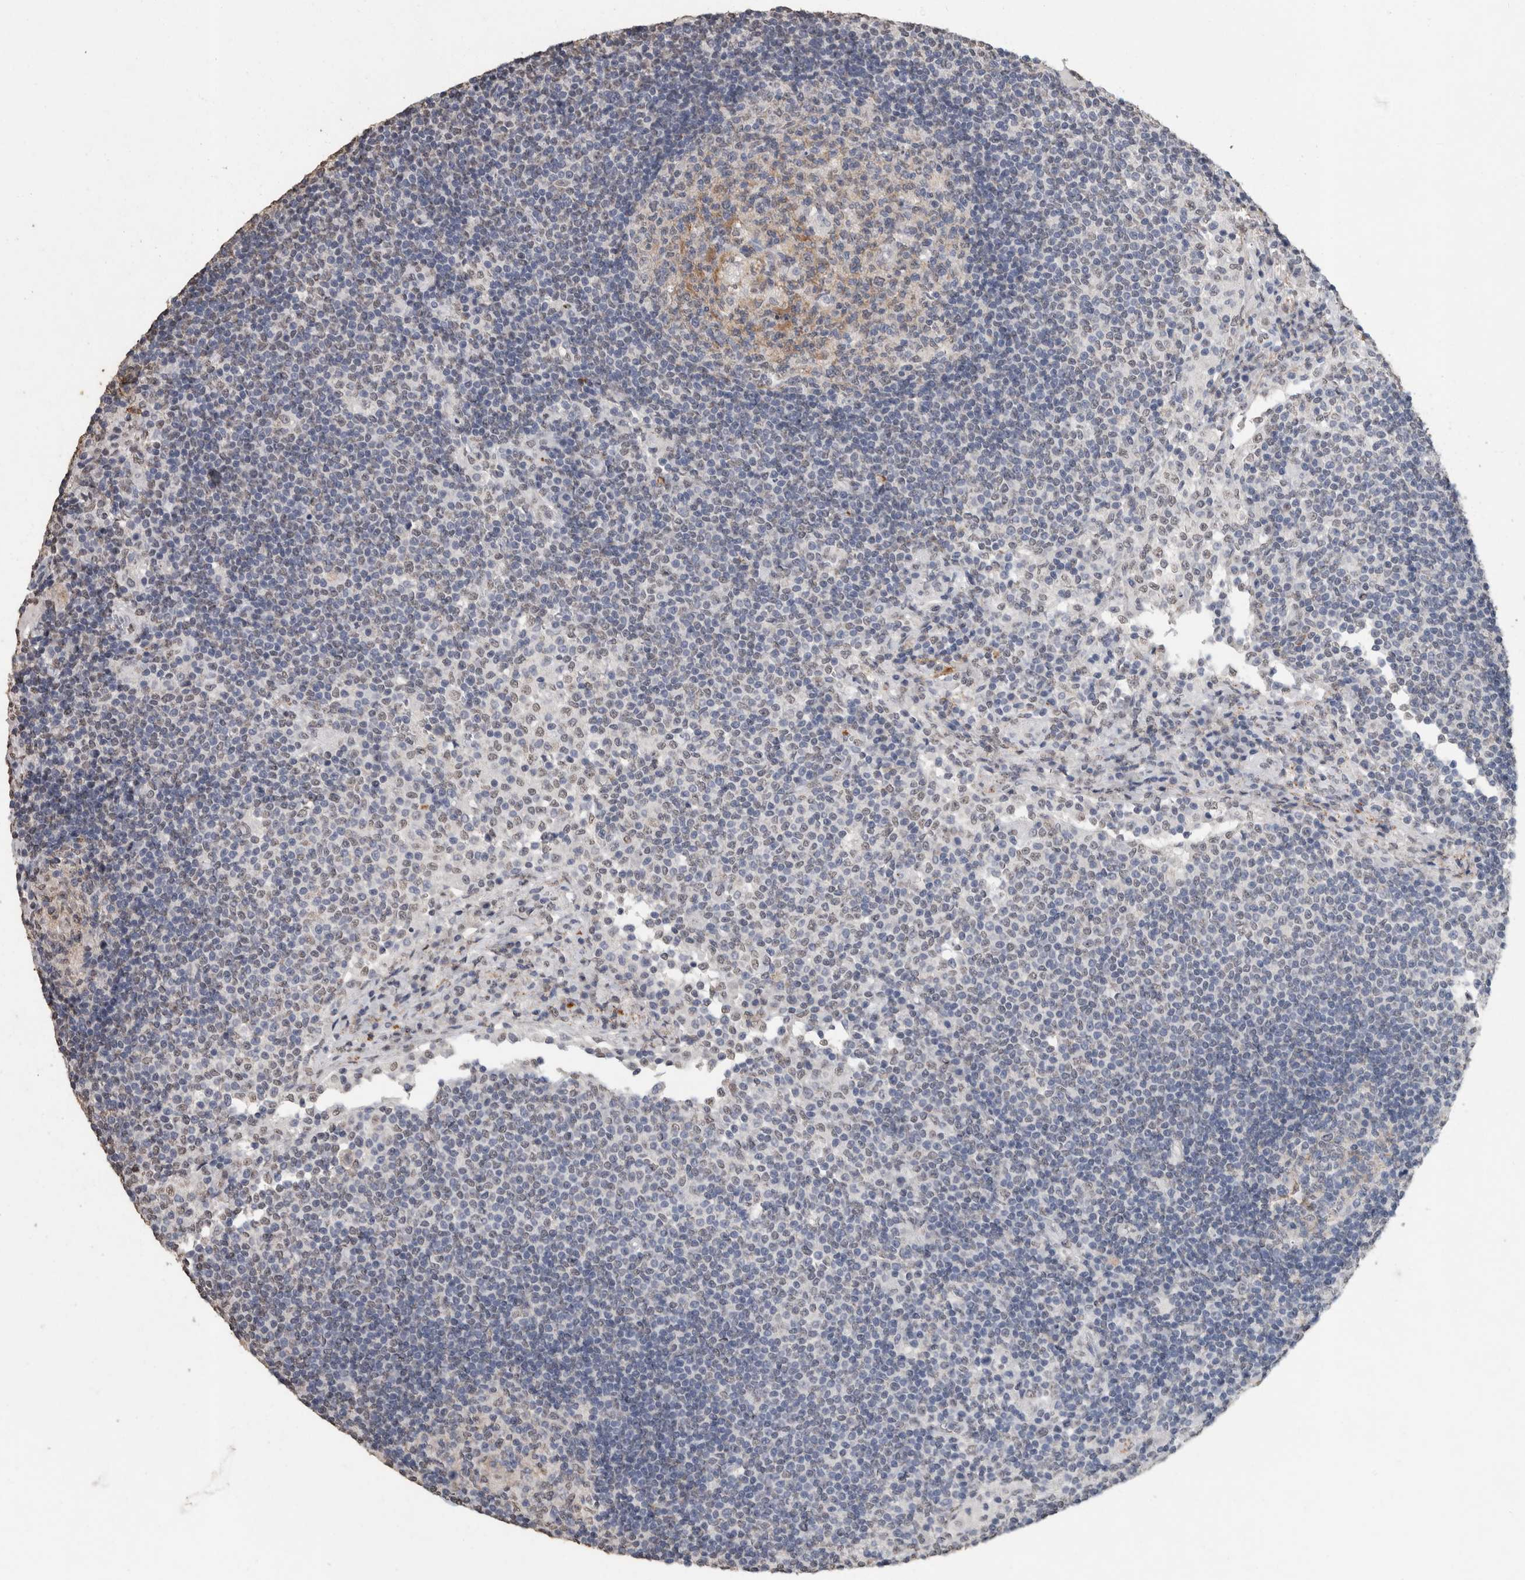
{"staining": {"intensity": "weak", "quantity": "<25%", "location": "cytoplasmic/membranous"}, "tissue": "lymph node", "cell_type": "Germinal center cells", "image_type": "normal", "snomed": [{"axis": "morphology", "description": "Normal tissue, NOS"}, {"axis": "topography", "description": "Lymph node"}], "caption": "Germinal center cells show no significant protein positivity in benign lymph node.", "gene": "LTBP1", "patient": {"sex": "female", "age": 53}}